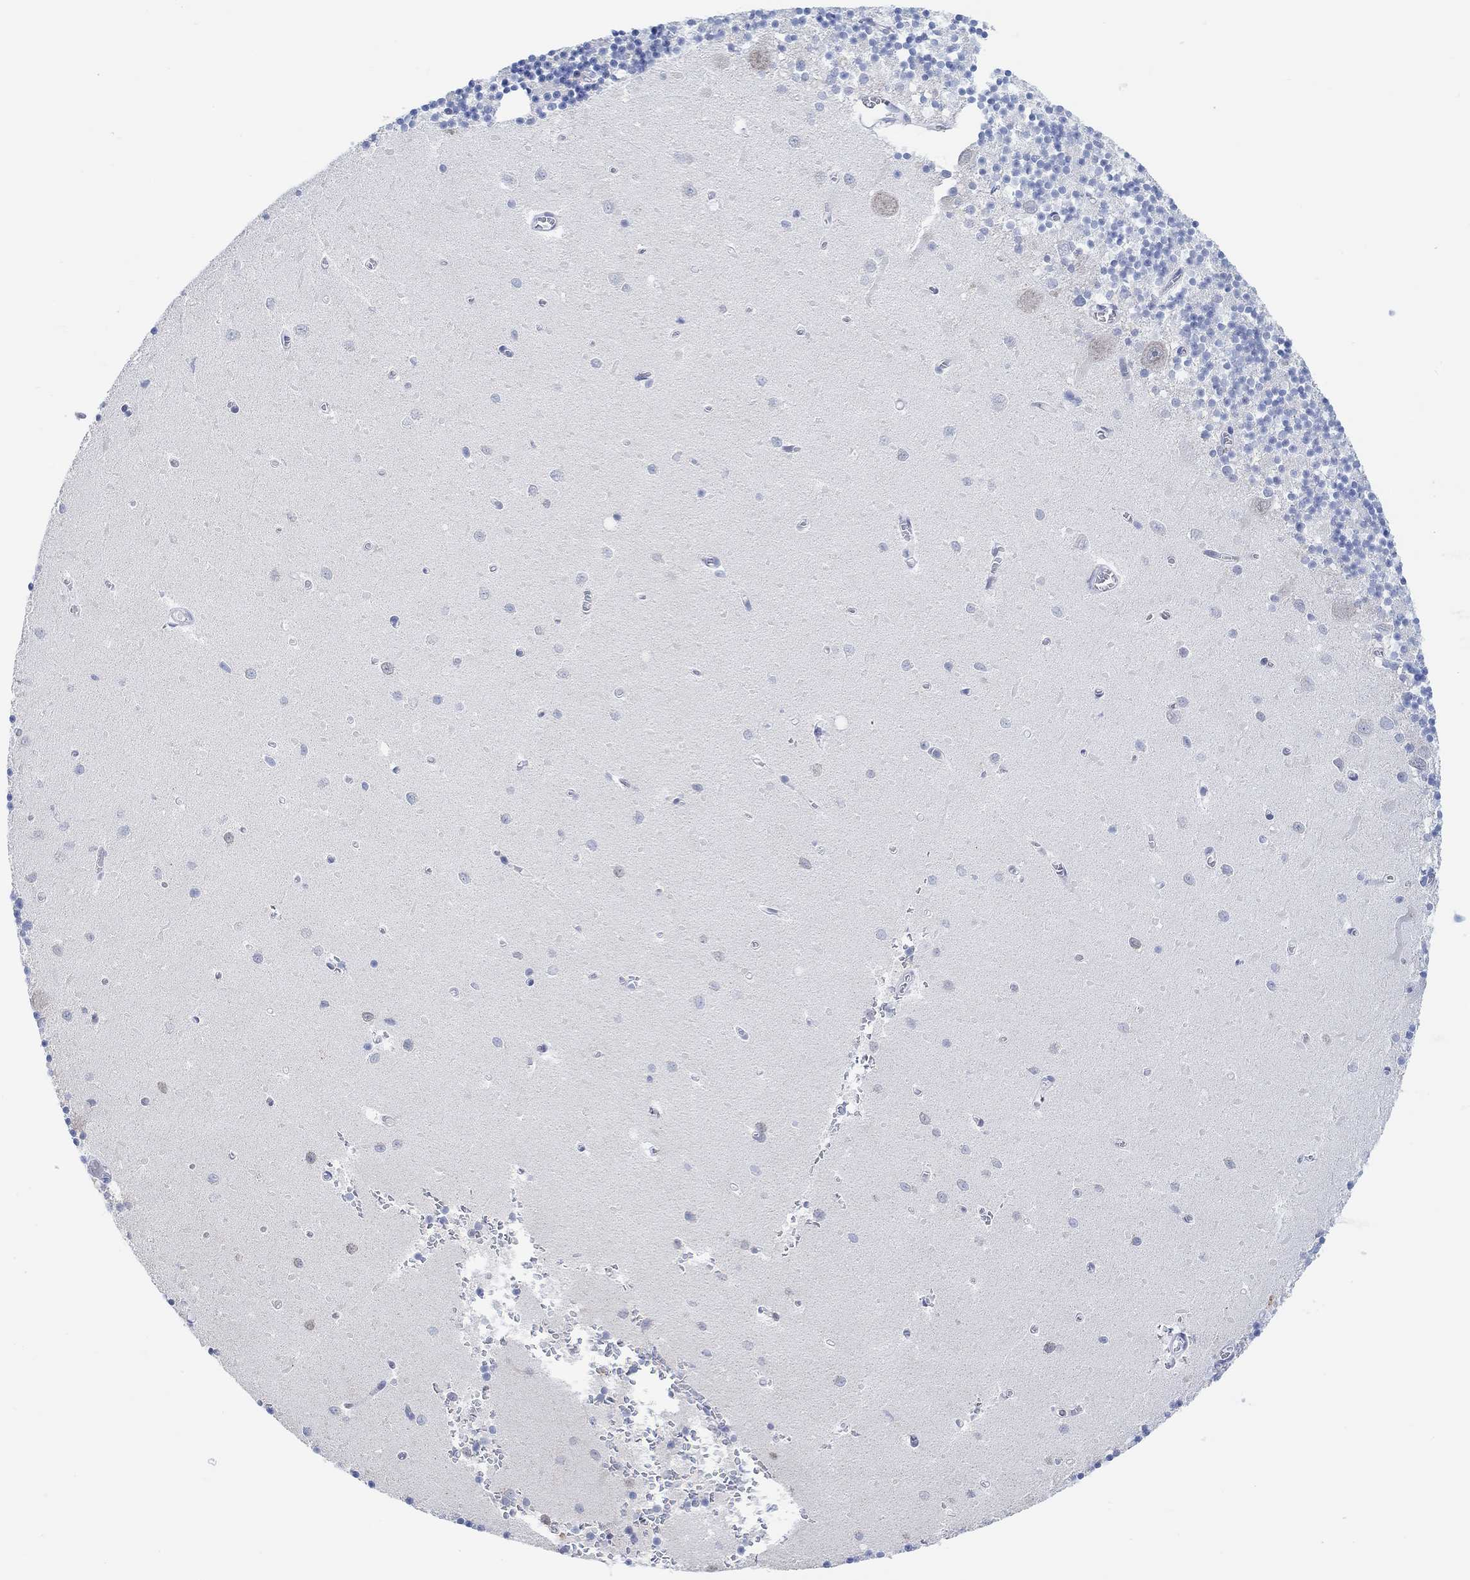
{"staining": {"intensity": "negative", "quantity": "none", "location": "none"}, "tissue": "cerebellum", "cell_type": "Cells in granular layer", "image_type": "normal", "snomed": [{"axis": "morphology", "description": "Normal tissue, NOS"}, {"axis": "topography", "description": "Cerebellum"}], "caption": "An immunohistochemistry histopathology image of normal cerebellum is shown. There is no staining in cells in granular layer of cerebellum. Brightfield microscopy of immunohistochemistry (IHC) stained with DAB (3,3'-diaminobenzidine) (brown) and hematoxylin (blue), captured at high magnification.", "gene": "MUC1", "patient": {"sex": "female", "age": 64}}